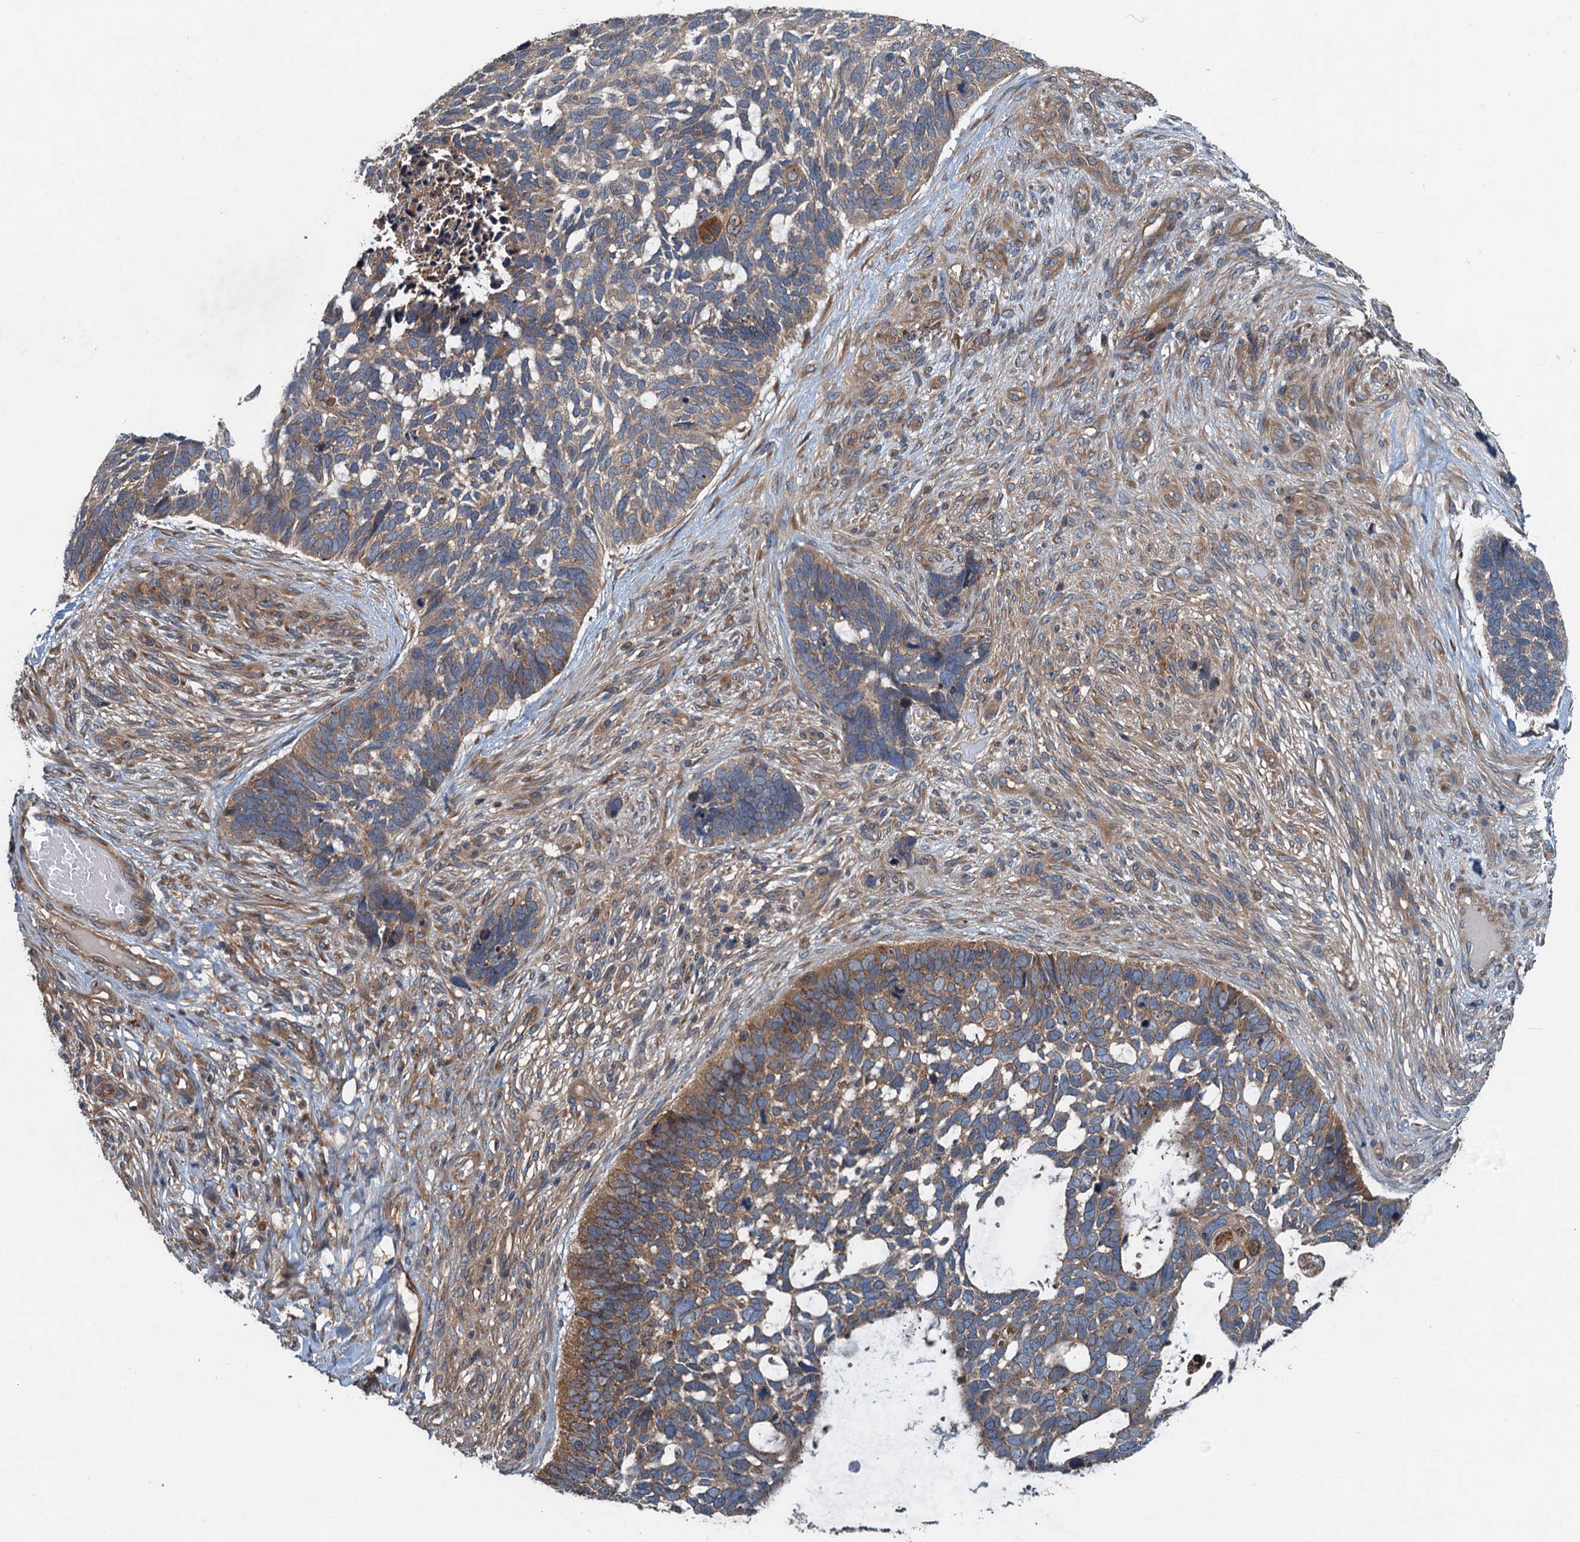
{"staining": {"intensity": "moderate", "quantity": "<25%", "location": "cytoplasmic/membranous"}, "tissue": "skin cancer", "cell_type": "Tumor cells", "image_type": "cancer", "snomed": [{"axis": "morphology", "description": "Basal cell carcinoma"}, {"axis": "topography", "description": "Skin"}], "caption": "IHC (DAB) staining of skin basal cell carcinoma demonstrates moderate cytoplasmic/membranous protein expression in approximately <25% of tumor cells. (DAB IHC, brown staining for protein, blue staining for nuclei).", "gene": "COG3", "patient": {"sex": "male", "age": 88}}